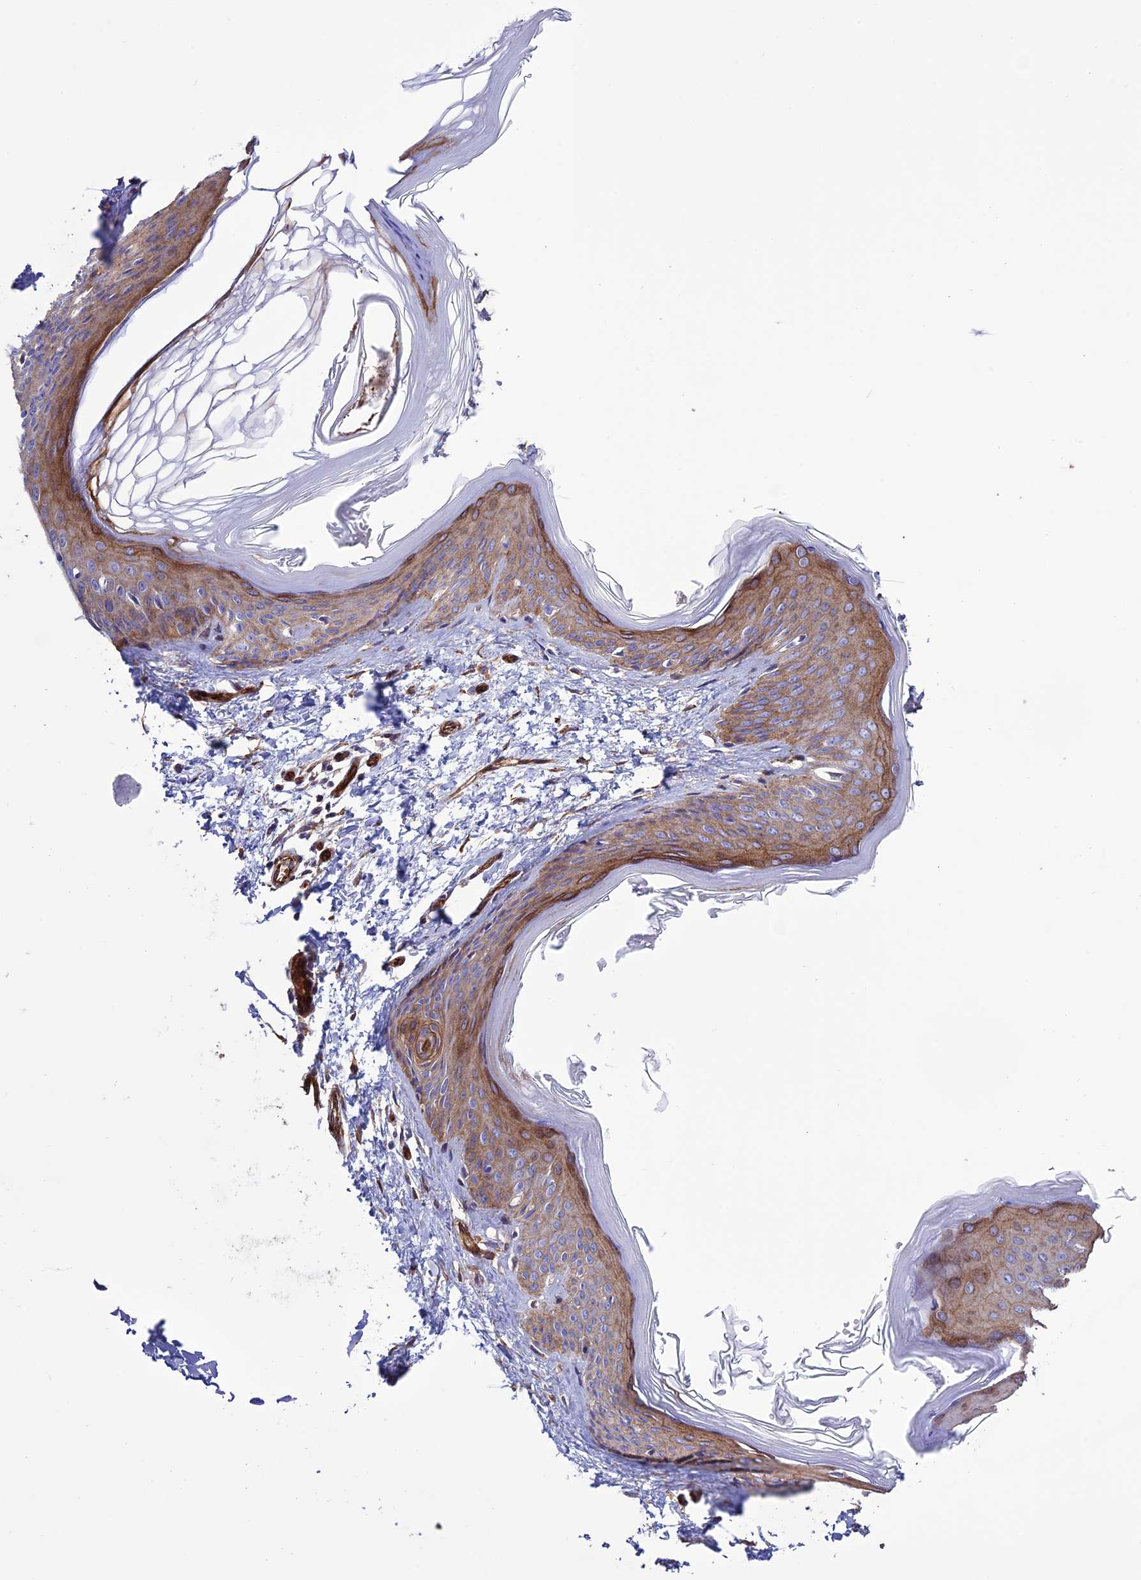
{"staining": {"intensity": "moderate", "quantity": "25%-75%", "location": "cytoplasmic/membranous"}, "tissue": "skin", "cell_type": "Fibroblasts", "image_type": "normal", "snomed": [{"axis": "morphology", "description": "Normal tissue, NOS"}, {"axis": "topography", "description": "Skin"}], "caption": "Immunohistochemistry (IHC) micrograph of normal human skin stained for a protein (brown), which exhibits medium levels of moderate cytoplasmic/membranous staining in about 25%-75% of fibroblasts.", "gene": "REX1BD", "patient": {"sex": "female", "age": 27}}